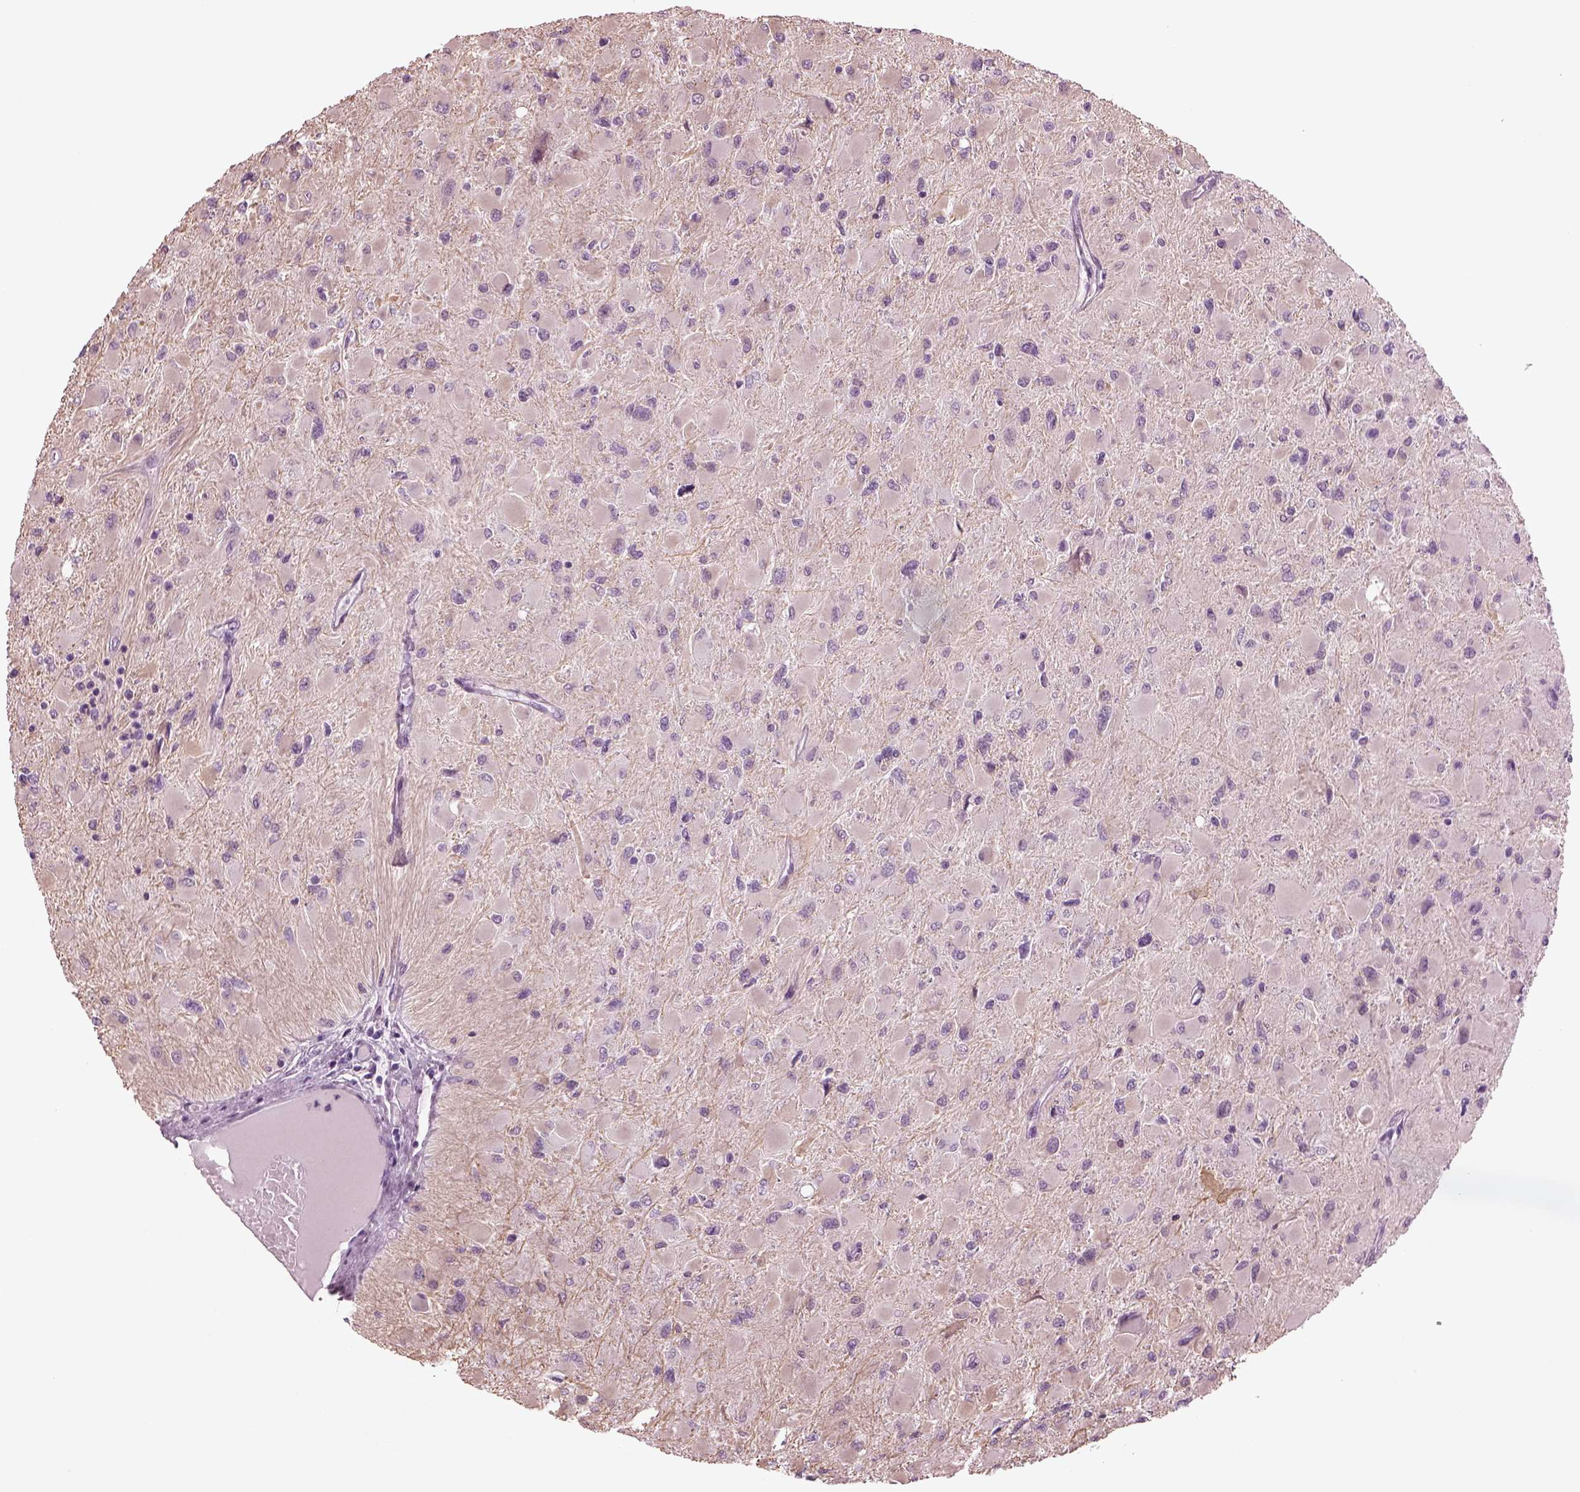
{"staining": {"intensity": "negative", "quantity": "none", "location": "none"}, "tissue": "glioma", "cell_type": "Tumor cells", "image_type": "cancer", "snomed": [{"axis": "morphology", "description": "Glioma, malignant, High grade"}, {"axis": "topography", "description": "Cerebral cortex"}], "caption": "Immunohistochemistry micrograph of neoplastic tissue: malignant glioma (high-grade) stained with DAB (3,3'-diaminobenzidine) exhibits no significant protein positivity in tumor cells.", "gene": "SLC6A17", "patient": {"sex": "female", "age": 36}}